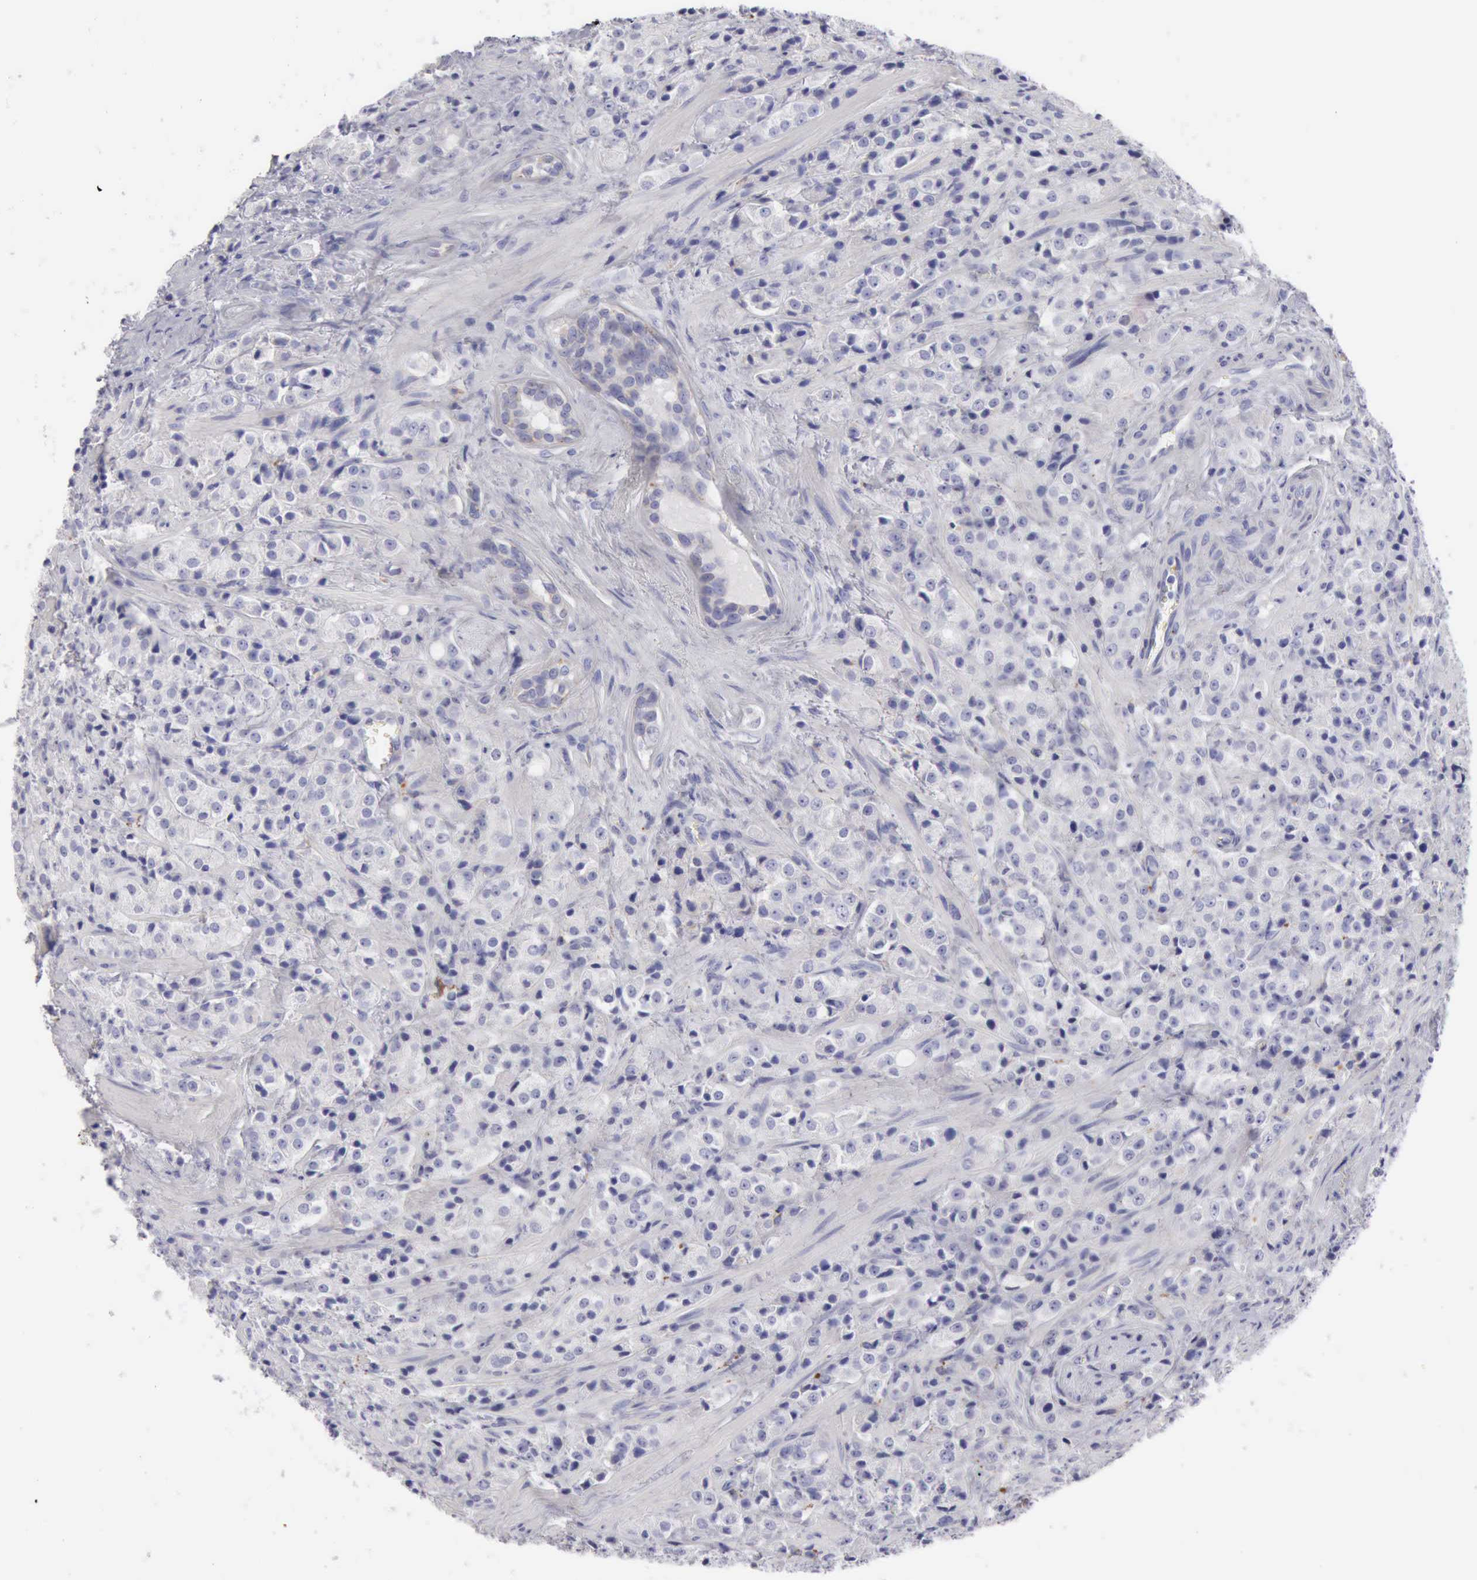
{"staining": {"intensity": "negative", "quantity": "none", "location": "none"}, "tissue": "prostate cancer", "cell_type": "Tumor cells", "image_type": "cancer", "snomed": [{"axis": "morphology", "description": "Adenocarcinoma, Medium grade"}, {"axis": "topography", "description": "Prostate"}], "caption": "Histopathology image shows no significant protein staining in tumor cells of prostate cancer. Nuclei are stained in blue.", "gene": "CTSS", "patient": {"sex": "male", "age": 70}}